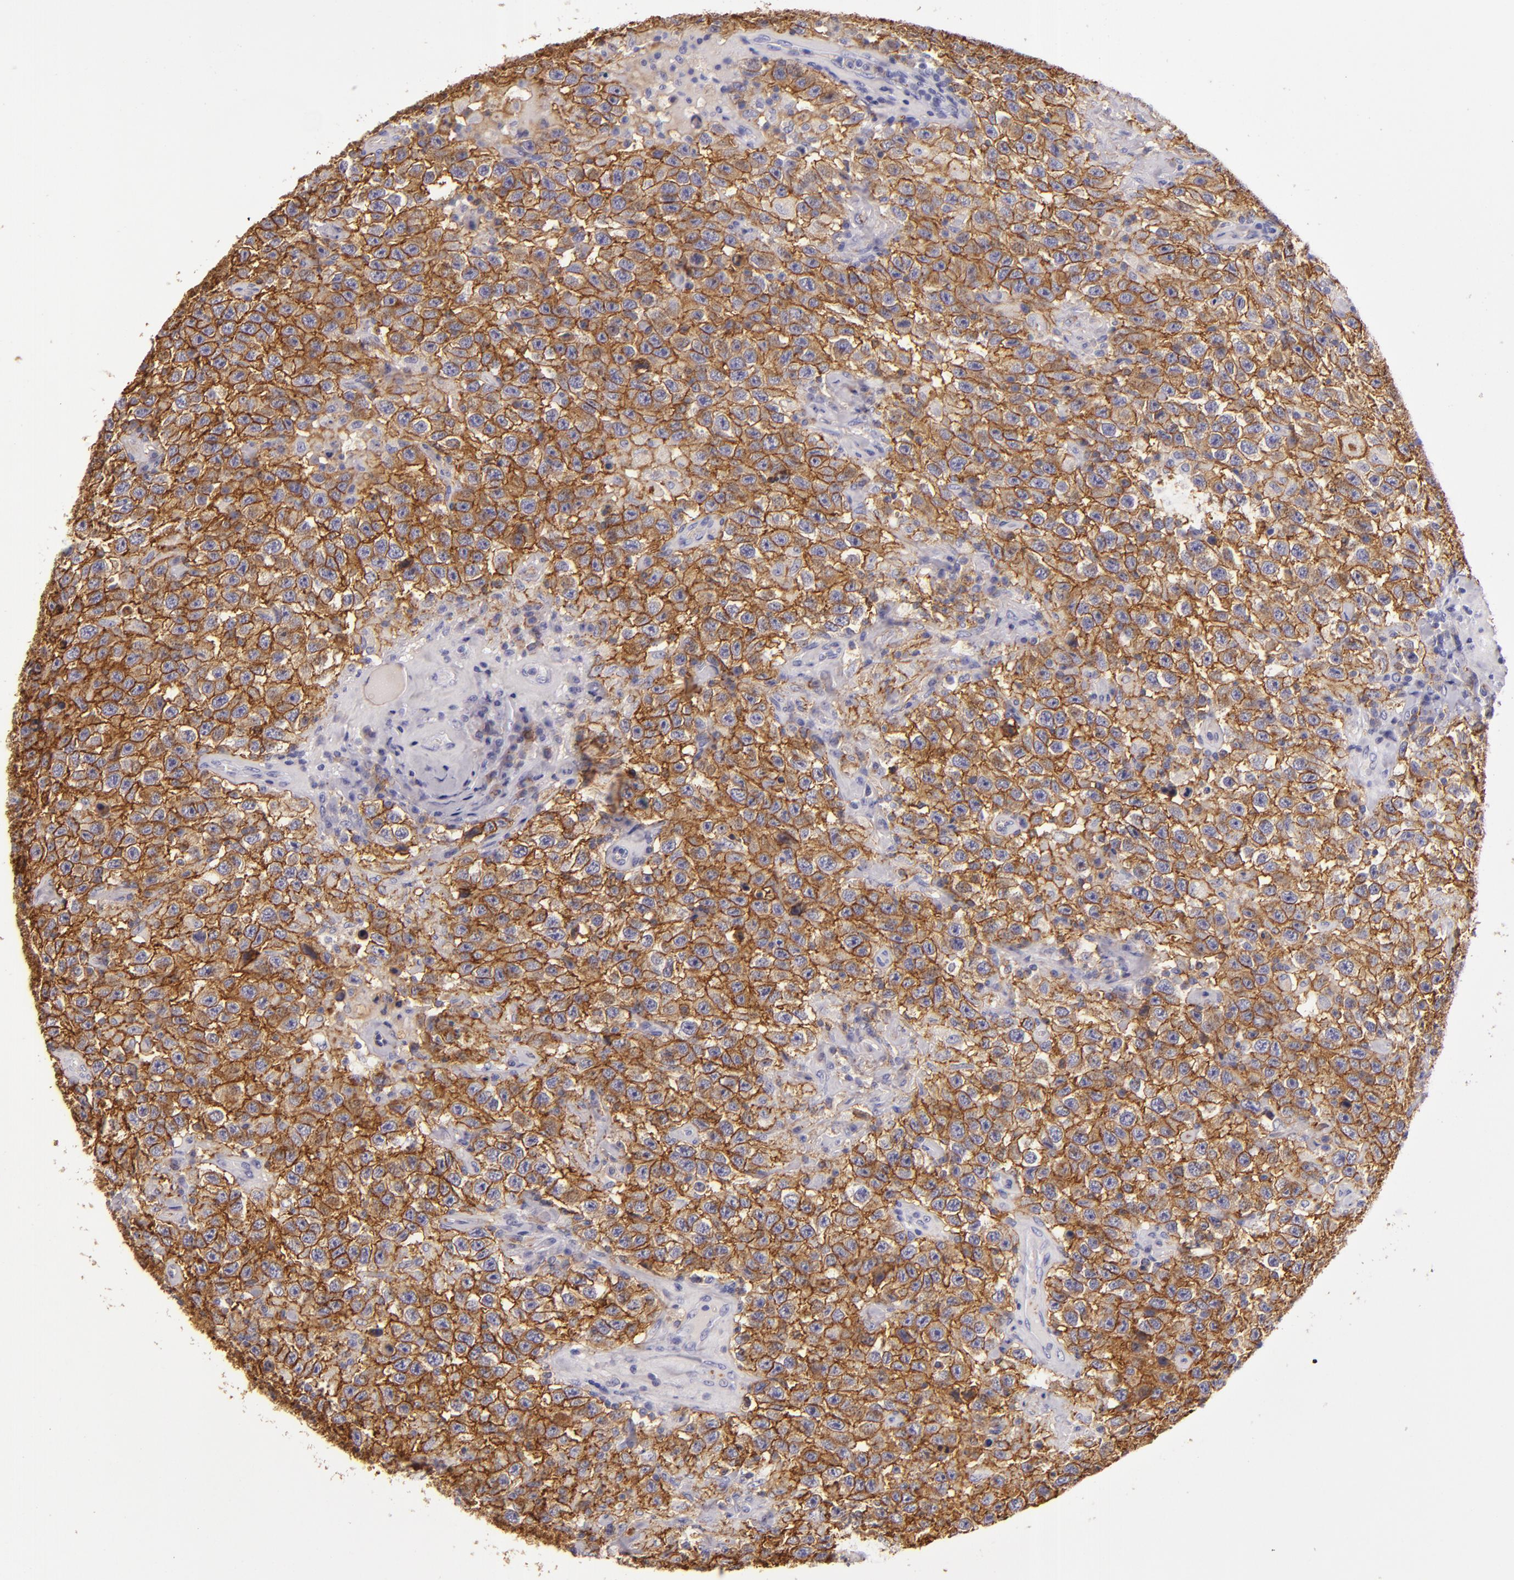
{"staining": {"intensity": "strong", "quantity": ">75%", "location": "cytoplasmic/membranous"}, "tissue": "testis cancer", "cell_type": "Tumor cells", "image_type": "cancer", "snomed": [{"axis": "morphology", "description": "Seminoma, NOS"}, {"axis": "topography", "description": "Testis"}], "caption": "Brown immunohistochemical staining in testis cancer (seminoma) reveals strong cytoplasmic/membranous staining in about >75% of tumor cells. (brown staining indicates protein expression, while blue staining denotes nuclei).", "gene": "CD9", "patient": {"sex": "male", "age": 41}}